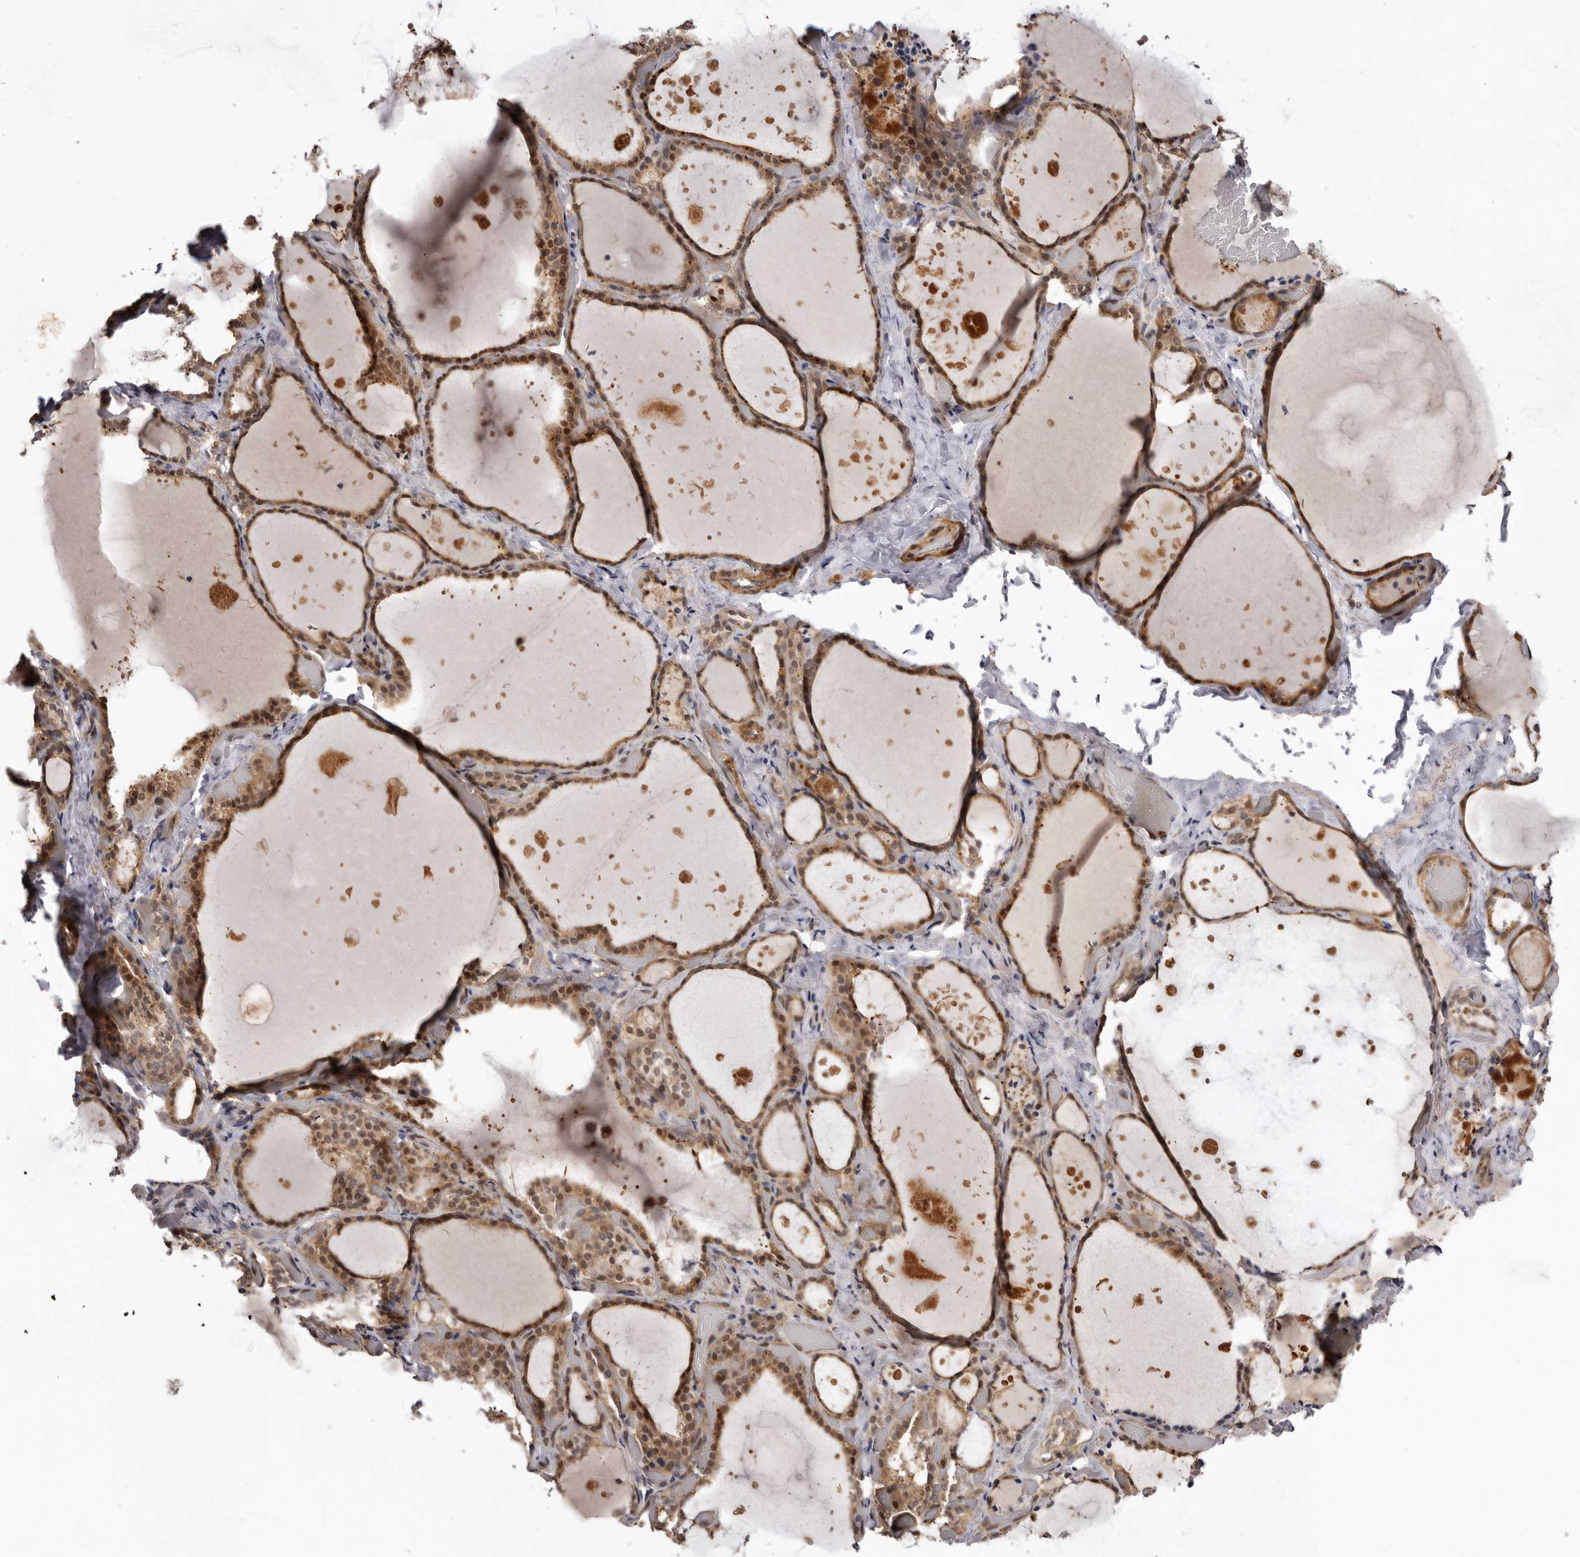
{"staining": {"intensity": "strong", "quantity": ">75%", "location": "cytoplasmic/membranous,nuclear"}, "tissue": "thyroid gland", "cell_type": "Glandular cells", "image_type": "normal", "snomed": [{"axis": "morphology", "description": "Normal tissue, NOS"}, {"axis": "topography", "description": "Thyroid gland"}], "caption": "Glandular cells display high levels of strong cytoplasmic/membranous,nuclear expression in approximately >75% of cells in benign human thyroid gland.", "gene": "SBDS", "patient": {"sex": "female", "age": 44}}